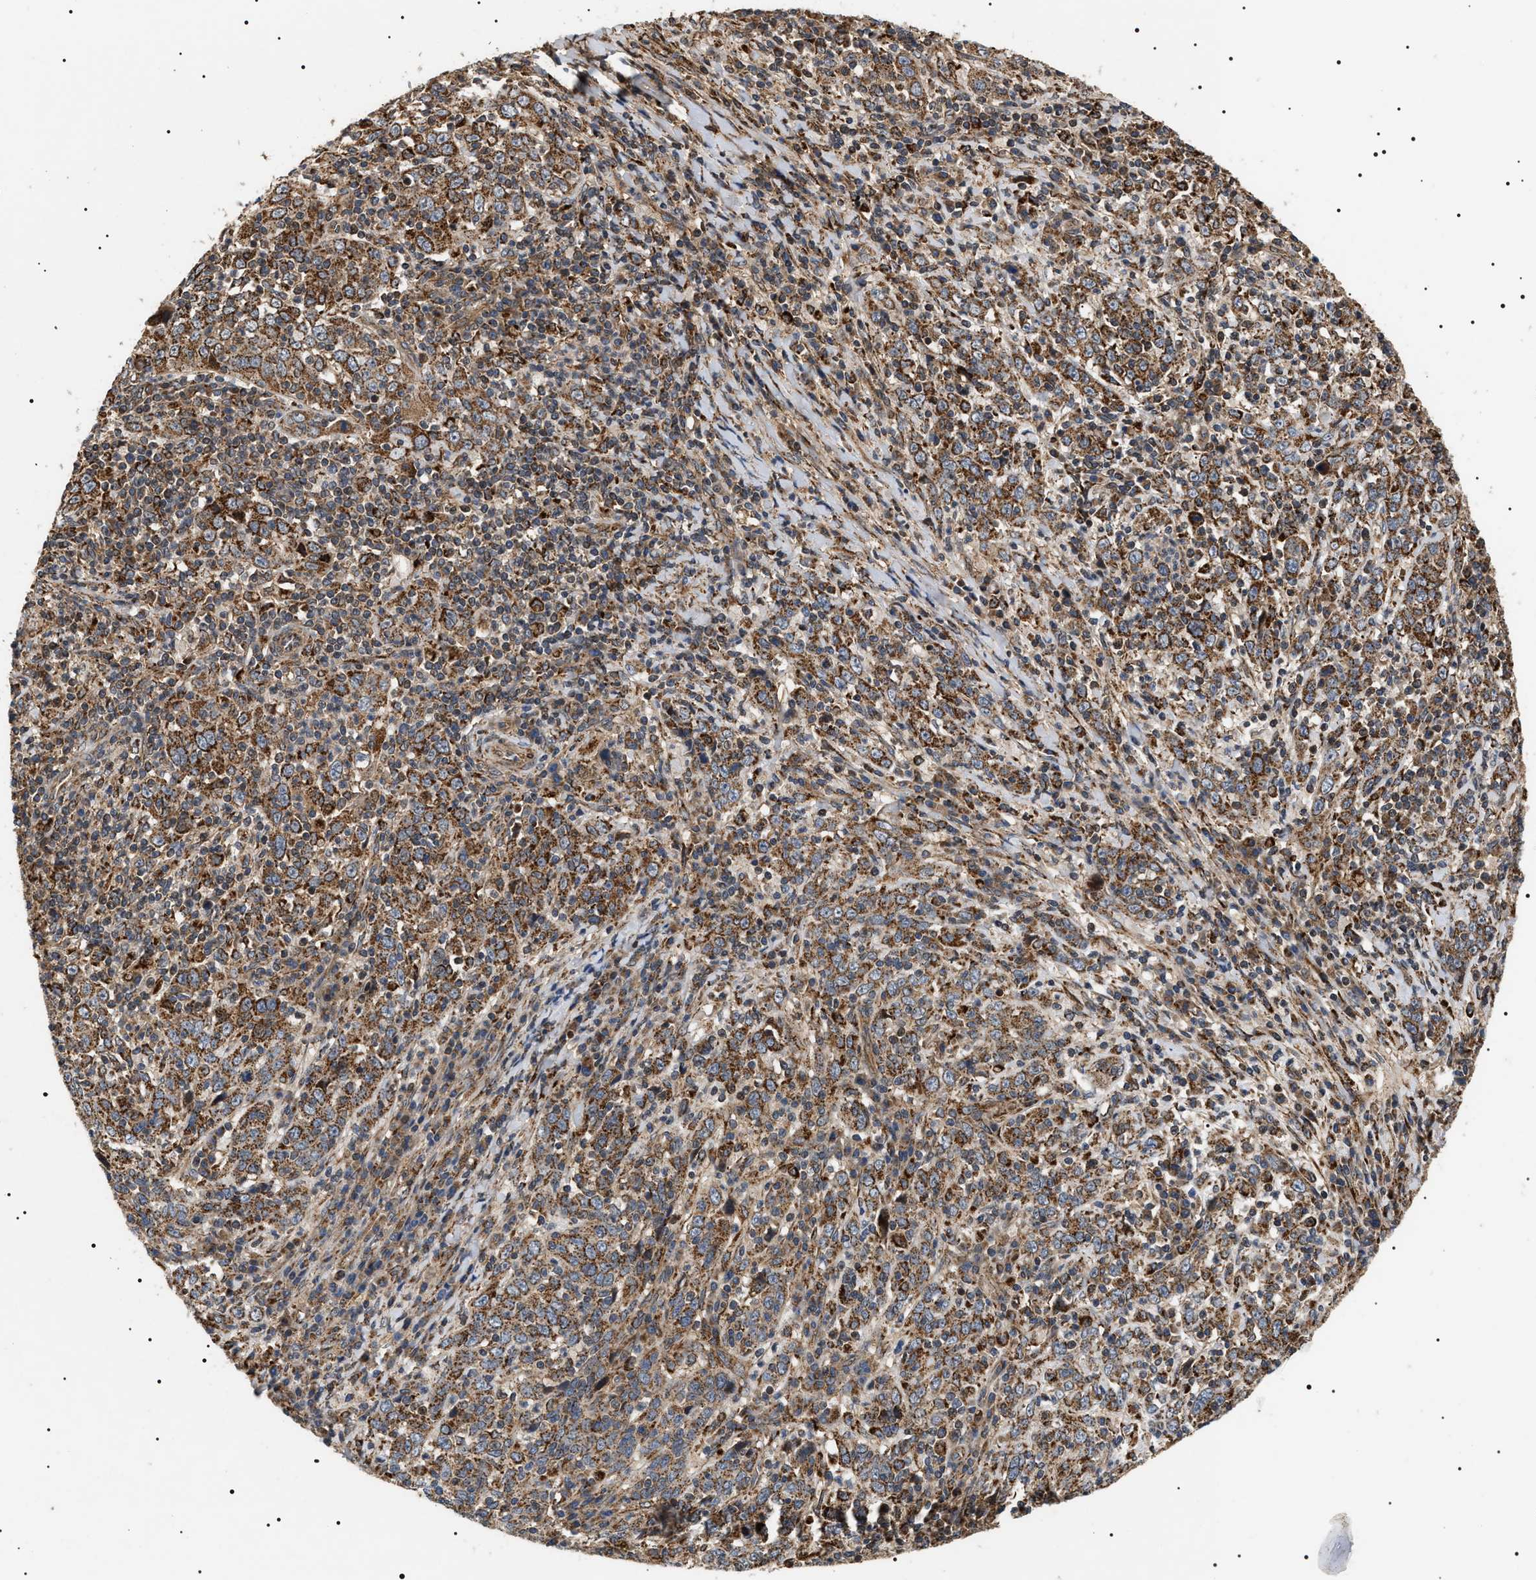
{"staining": {"intensity": "strong", "quantity": ">75%", "location": "cytoplasmic/membranous"}, "tissue": "cervical cancer", "cell_type": "Tumor cells", "image_type": "cancer", "snomed": [{"axis": "morphology", "description": "Squamous cell carcinoma, NOS"}, {"axis": "topography", "description": "Cervix"}], "caption": "Immunohistochemical staining of cervical cancer (squamous cell carcinoma) reveals strong cytoplasmic/membranous protein staining in about >75% of tumor cells.", "gene": "ZBTB26", "patient": {"sex": "female", "age": 46}}